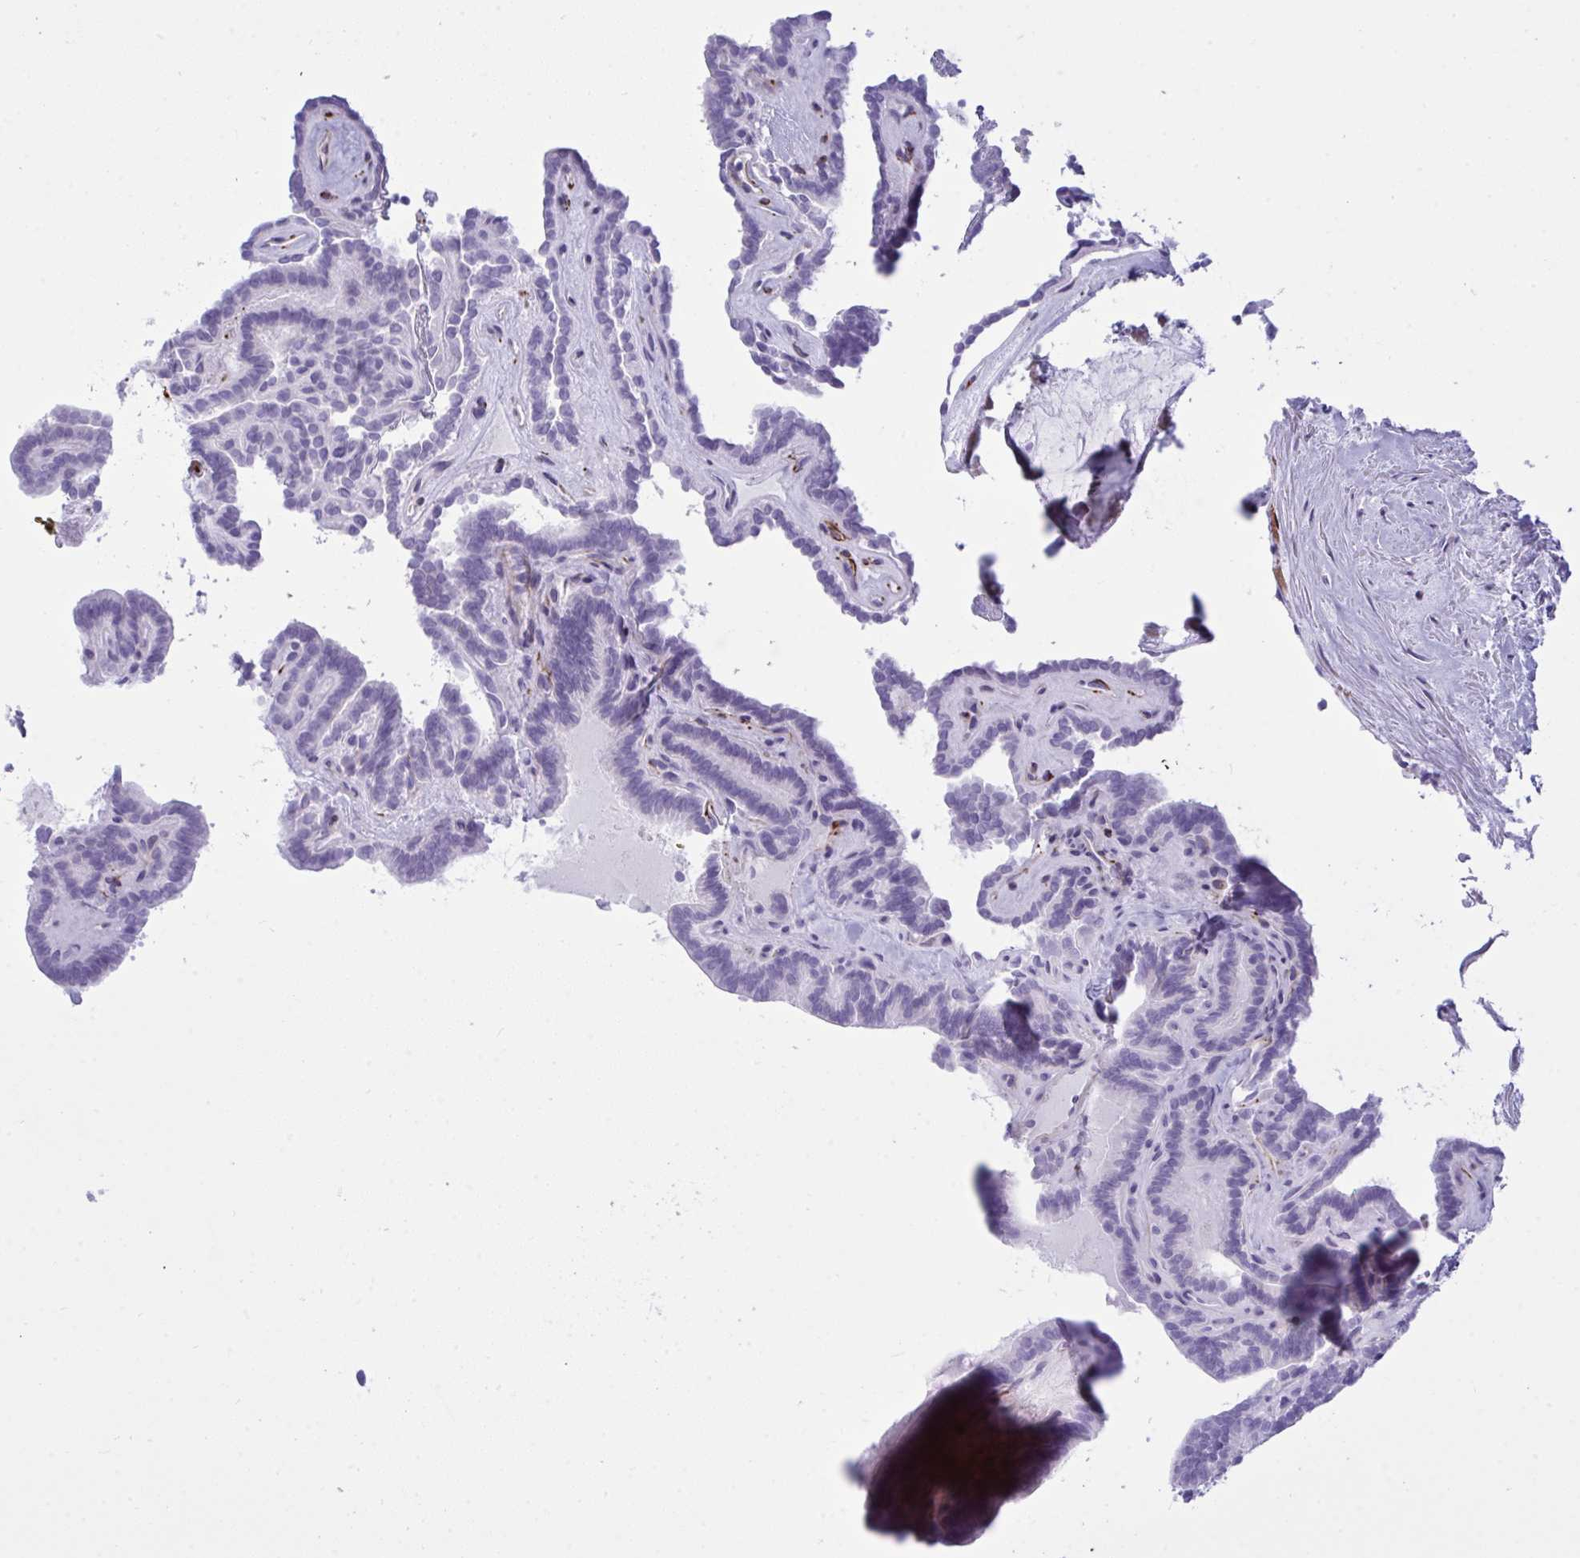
{"staining": {"intensity": "negative", "quantity": "none", "location": "none"}, "tissue": "thyroid cancer", "cell_type": "Tumor cells", "image_type": "cancer", "snomed": [{"axis": "morphology", "description": "Papillary adenocarcinoma, NOS"}, {"axis": "topography", "description": "Thyroid gland"}], "caption": "The photomicrograph exhibits no staining of tumor cells in papillary adenocarcinoma (thyroid).", "gene": "SLC35B1", "patient": {"sex": "female", "age": 21}}